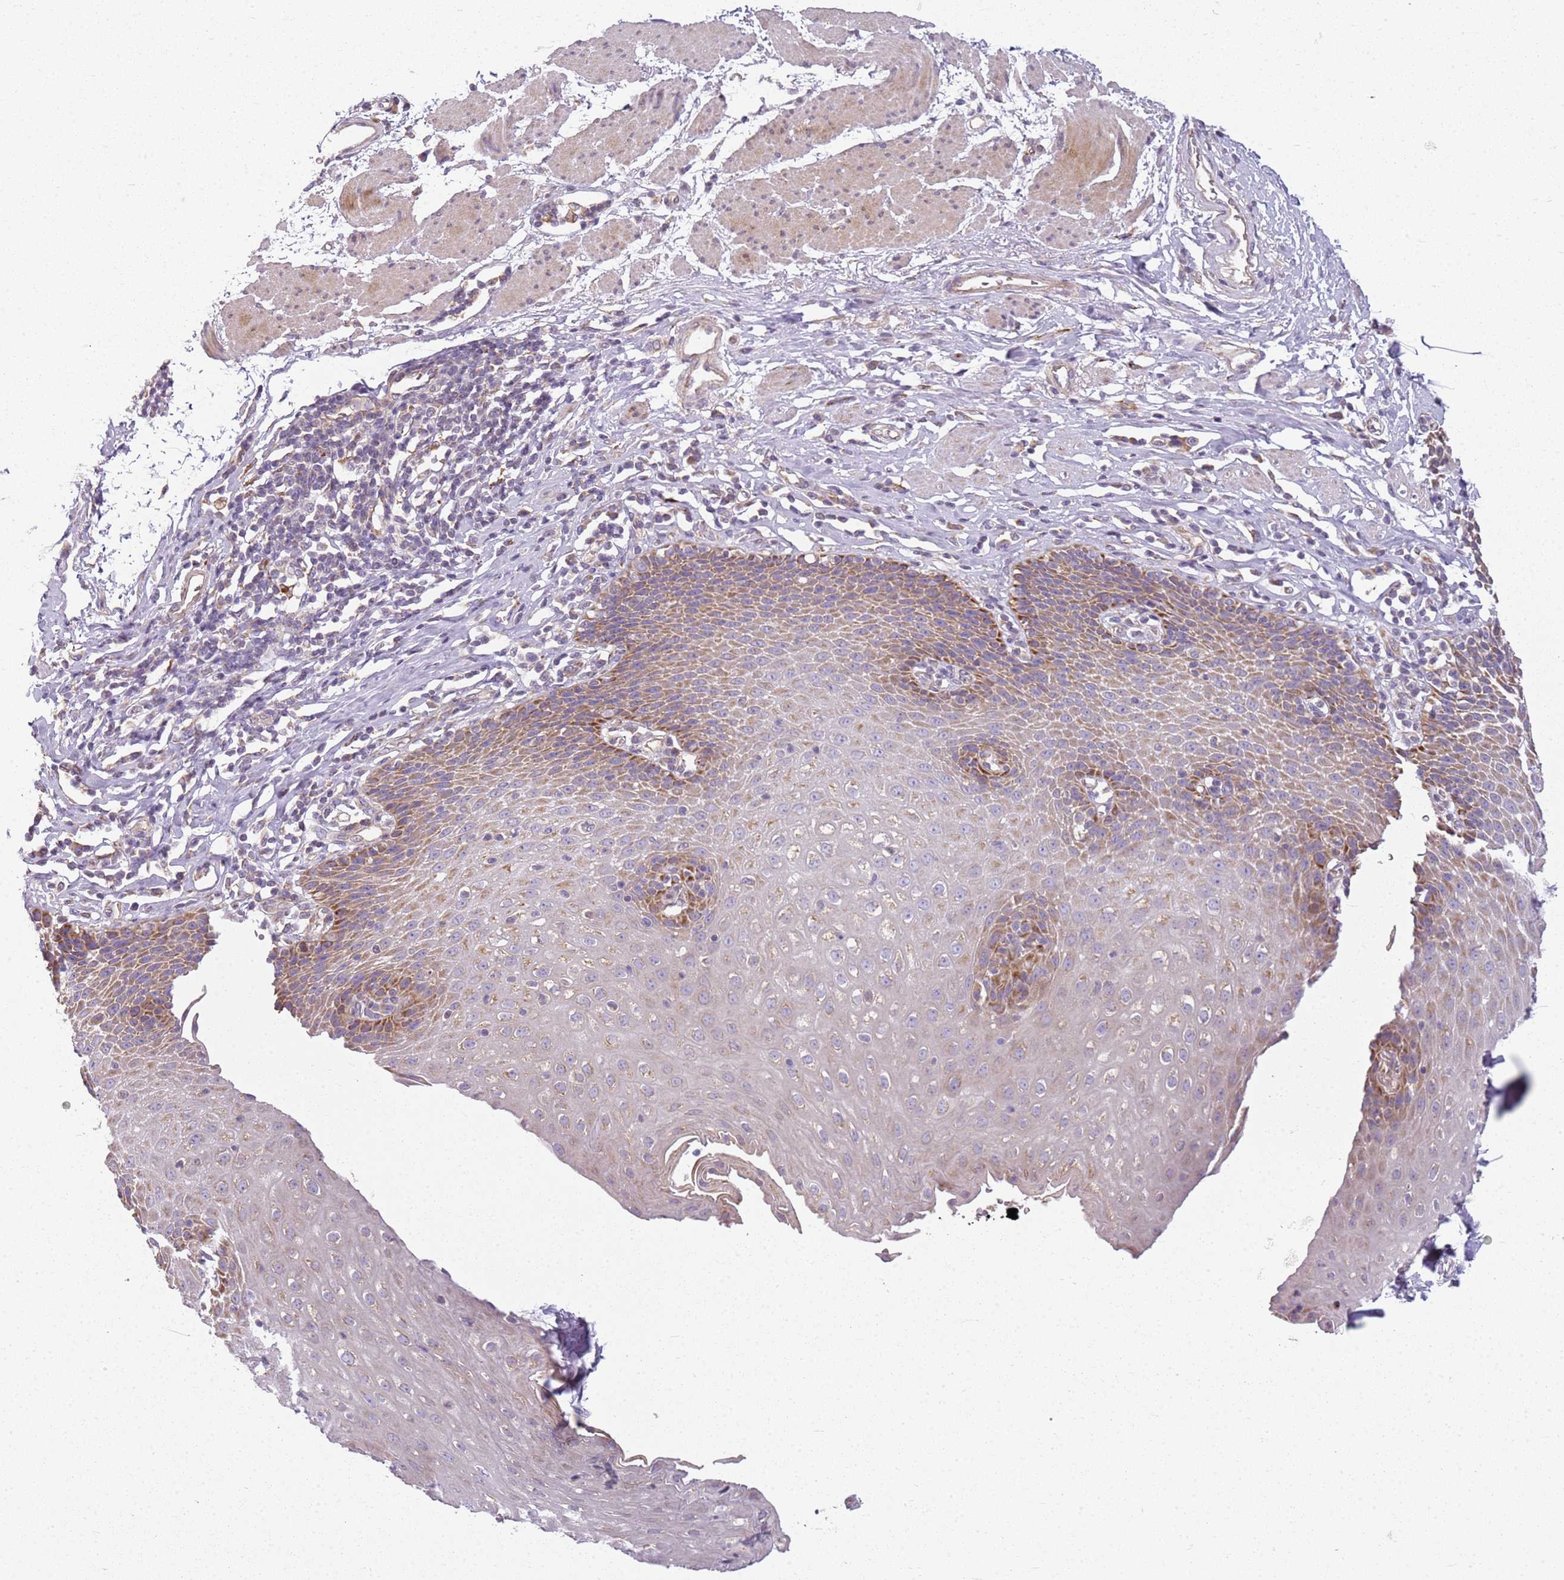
{"staining": {"intensity": "moderate", "quantity": ">75%", "location": "cytoplasmic/membranous"}, "tissue": "esophagus", "cell_type": "Squamous epithelial cells", "image_type": "normal", "snomed": [{"axis": "morphology", "description": "Normal tissue, NOS"}, {"axis": "topography", "description": "Esophagus"}], "caption": "Moderate cytoplasmic/membranous expression is present in about >75% of squamous epithelial cells in normal esophagus.", "gene": "TMEM200C", "patient": {"sex": "female", "age": 61}}